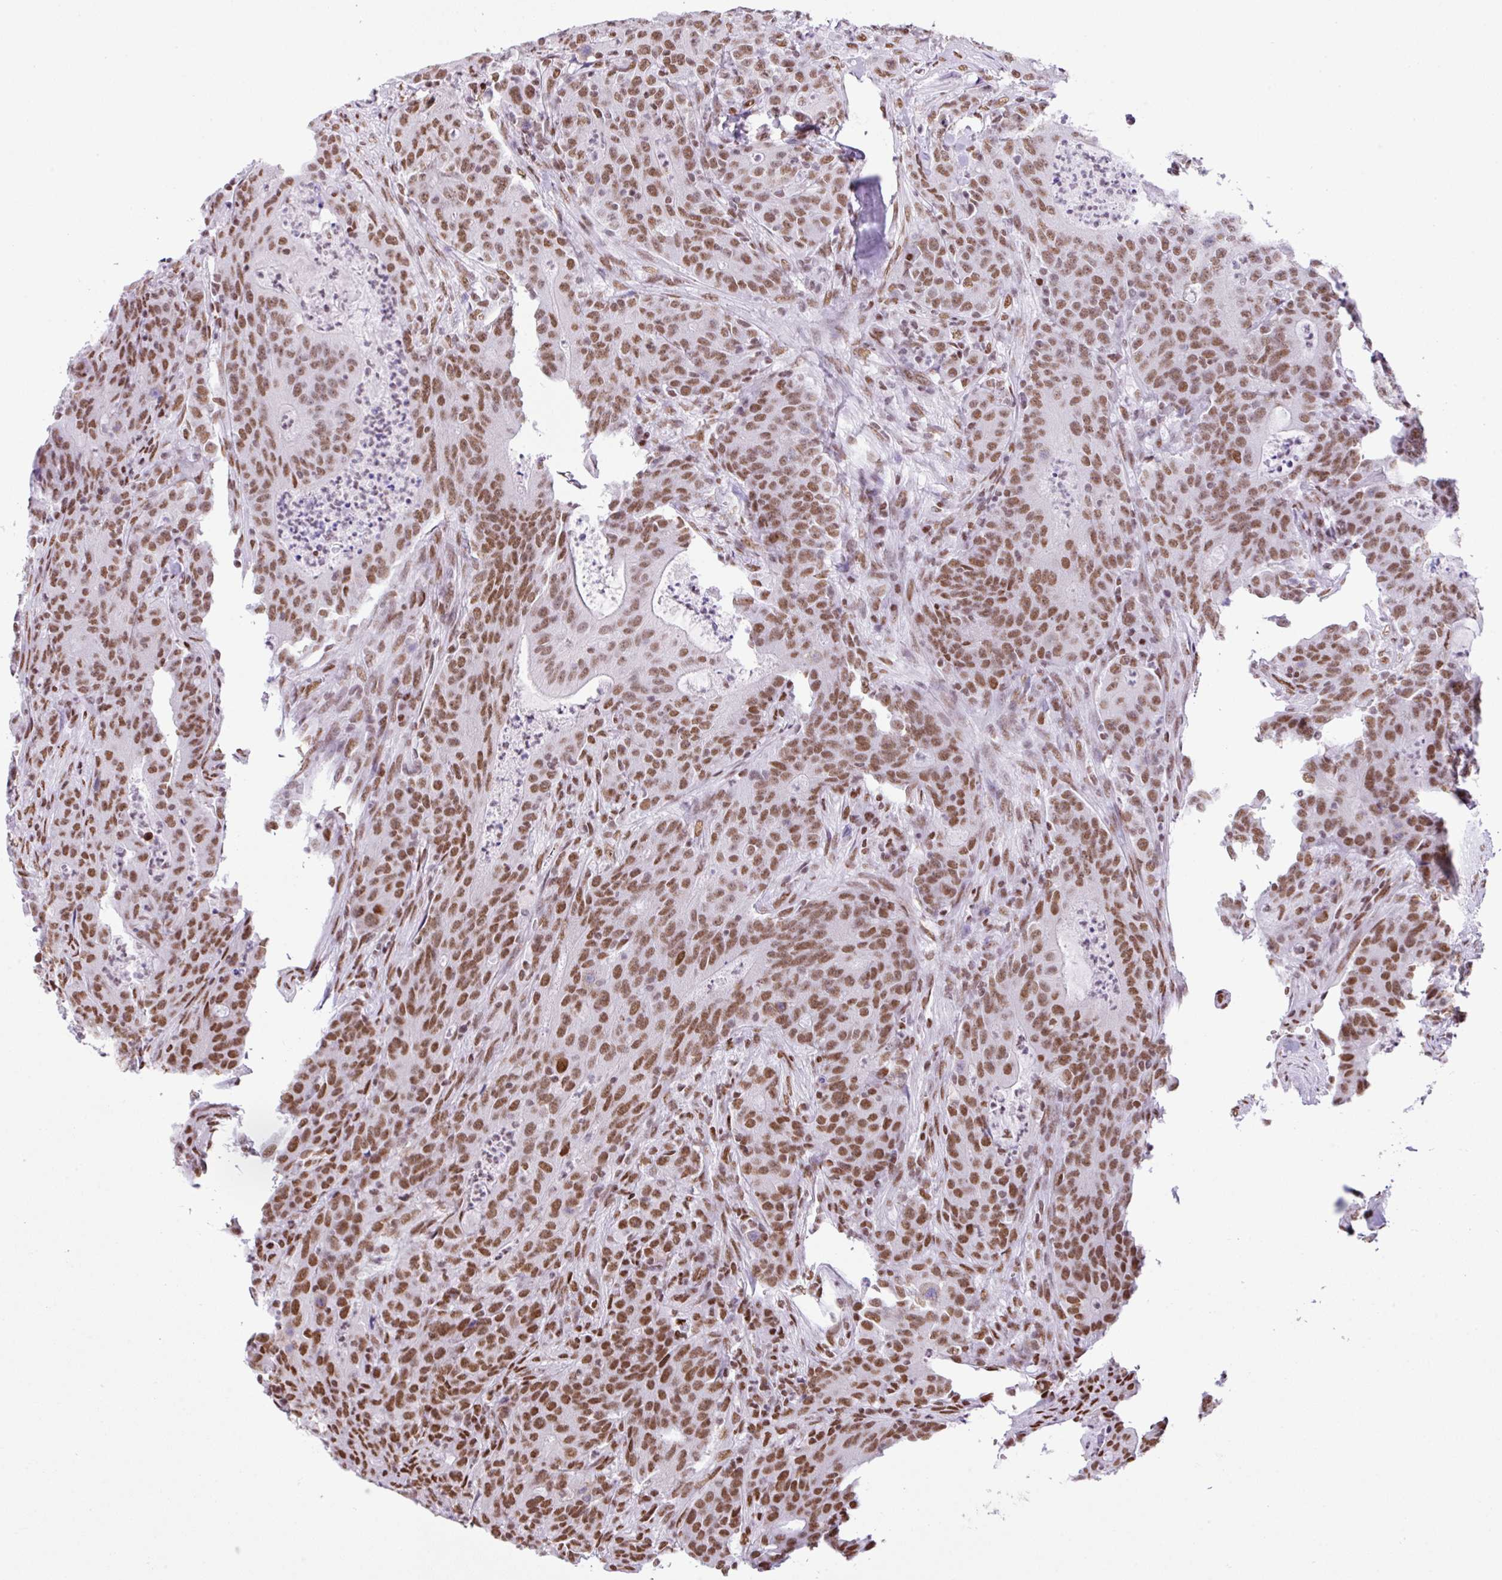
{"staining": {"intensity": "moderate", "quantity": ">75%", "location": "nuclear"}, "tissue": "colorectal cancer", "cell_type": "Tumor cells", "image_type": "cancer", "snomed": [{"axis": "morphology", "description": "Adenocarcinoma, NOS"}, {"axis": "topography", "description": "Colon"}], "caption": "DAB immunohistochemical staining of colorectal adenocarcinoma exhibits moderate nuclear protein expression in approximately >75% of tumor cells.", "gene": "RARG", "patient": {"sex": "male", "age": 83}}